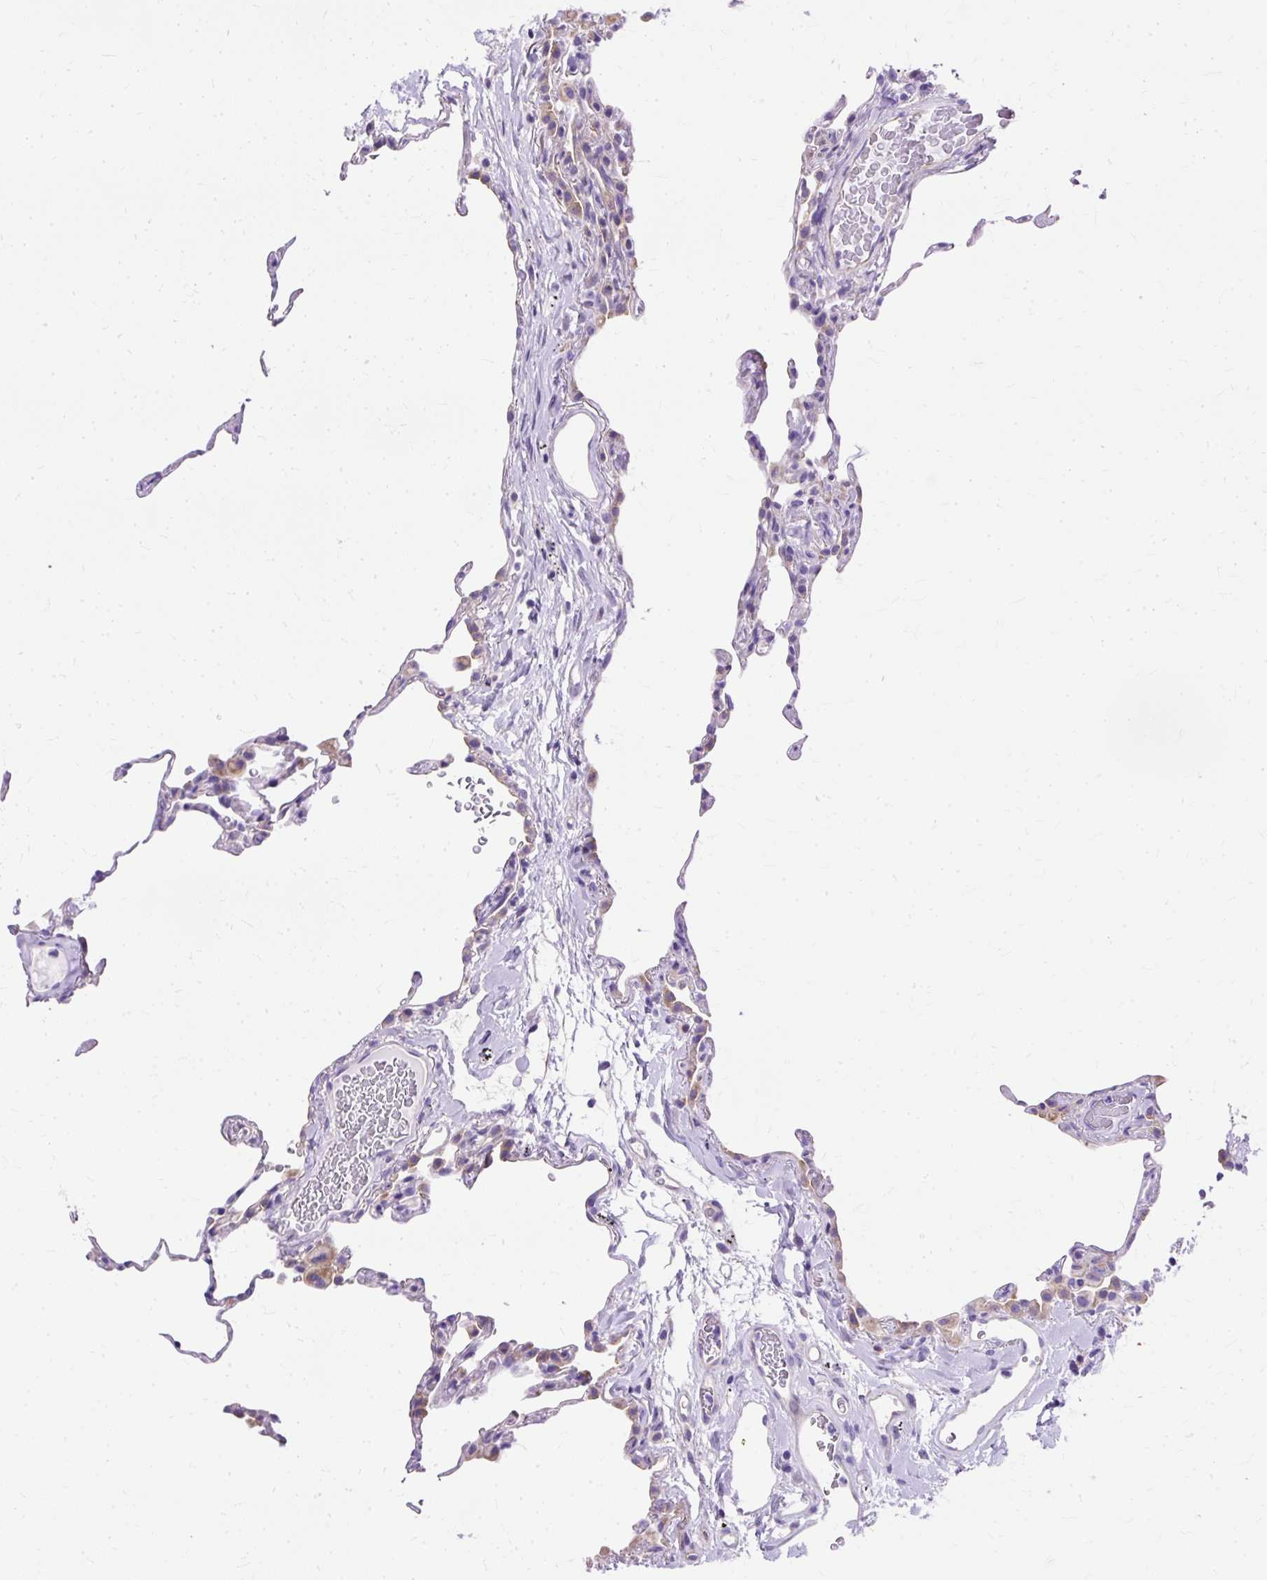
{"staining": {"intensity": "negative", "quantity": "none", "location": "none"}, "tissue": "lung", "cell_type": "Alveolar cells", "image_type": "normal", "snomed": [{"axis": "morphology", "description": "Normal tissue, NOS"}, {"axis": "topography", "description": "Lung"}], "caption": "Alveolar cells are negative for brown protein staining in unremarkable lung. Brightfield microscopy of IHC stained with DAB (3,3'-diaminobenzidine) (brown) and hematoxylin (blue), captured at high magnification.", "gene": "MYO6", "patient": {"sex": "female", "age": 57}}